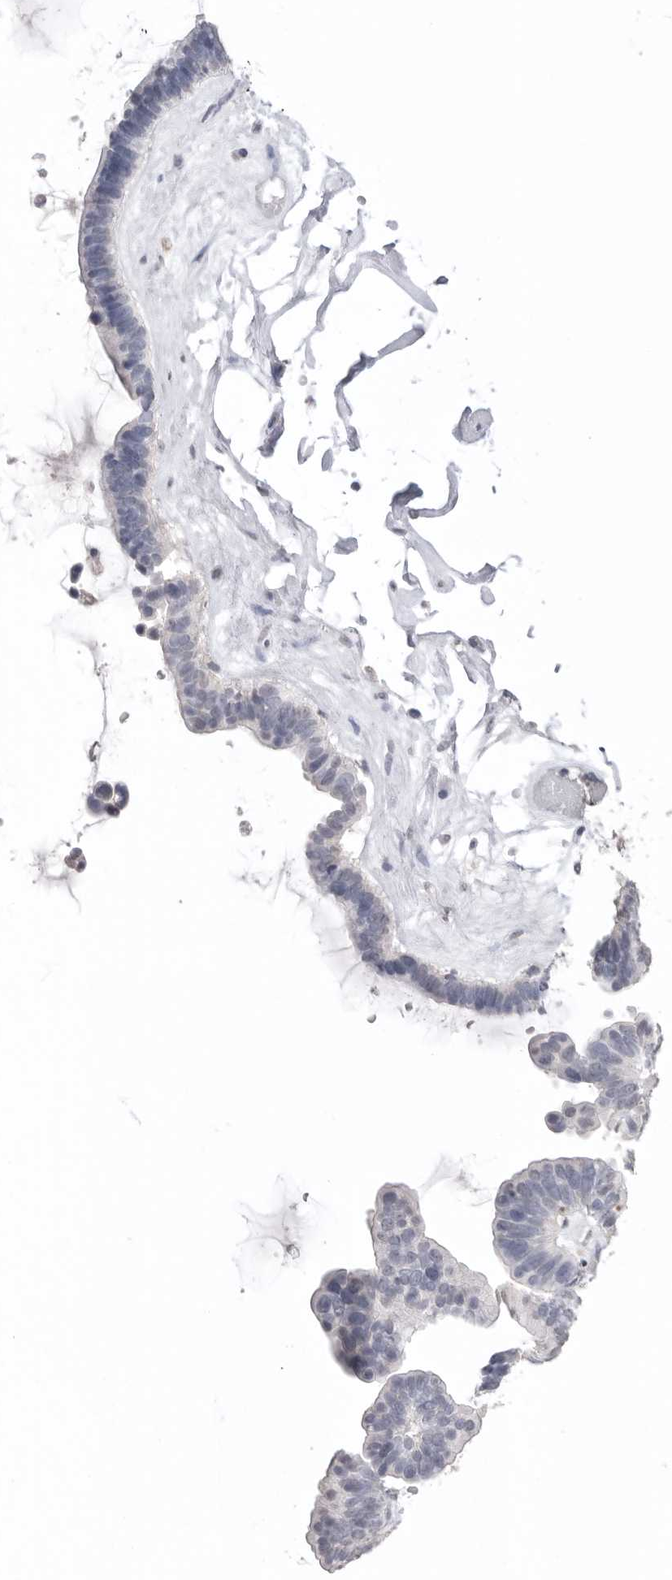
{"staining": {"intensity": "negative", "quantity": "none", "location": "none"}, "tissue": "ovarian cancer", "cell_type": "Tumor cells", "image_type": "cancer", "snomed": [{"axis": "morphology", "description": "Cystadenocarcinoma, serous, NOS"}, {"axis": "topography", "description": "Ovary"}], "caption": "The IHC histopathology image has no significant positivity in tumor cells of ovarian cancer (serous cystadenocarcinoma) tissue. (Immunohistochemistry (ihc), brightfield microscopy, high magnification).", "gene": "ICAM5", "patient": {"sex": "female", "age": 56}}